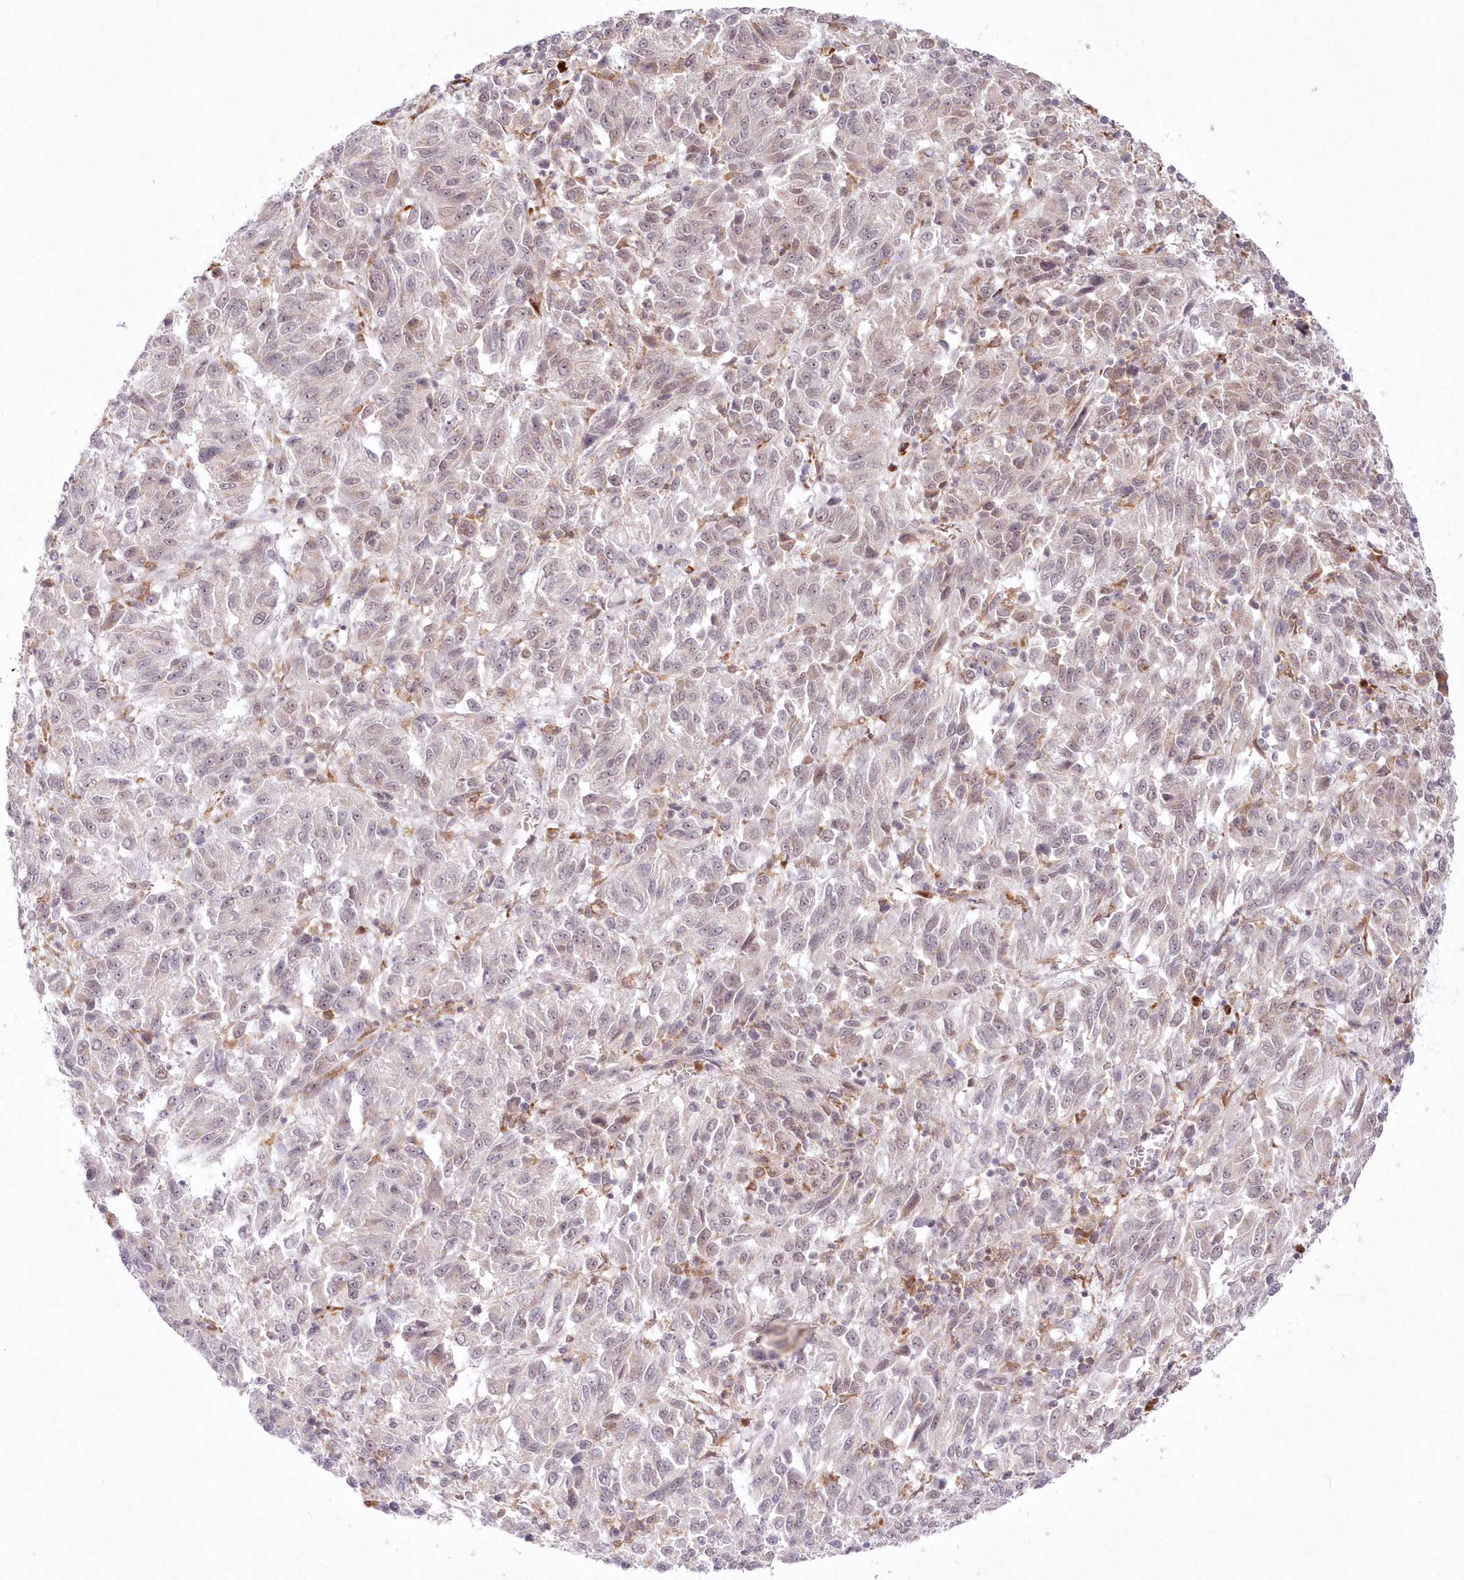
{"staining": {"intensity": "negative", "quantity": "none", "location": "none"}, "tissue": "melanoma", "cell_type": "Tumor cells", "image_type": "cancer", "snomed": [{"axis": "morphology", "description": "Malignant melanoma, Metastatic site"}, {"axis": "topography", "description": "Lung"}], "caption": "This photomicrograph is of melanoma stained with immunohistochemistry to label a protein in brown with the nuclei are counter-stained blue. There is no expression in tumor cells.", "gene": "LDB1", "patient": {"sex": "male", "age": 64}}